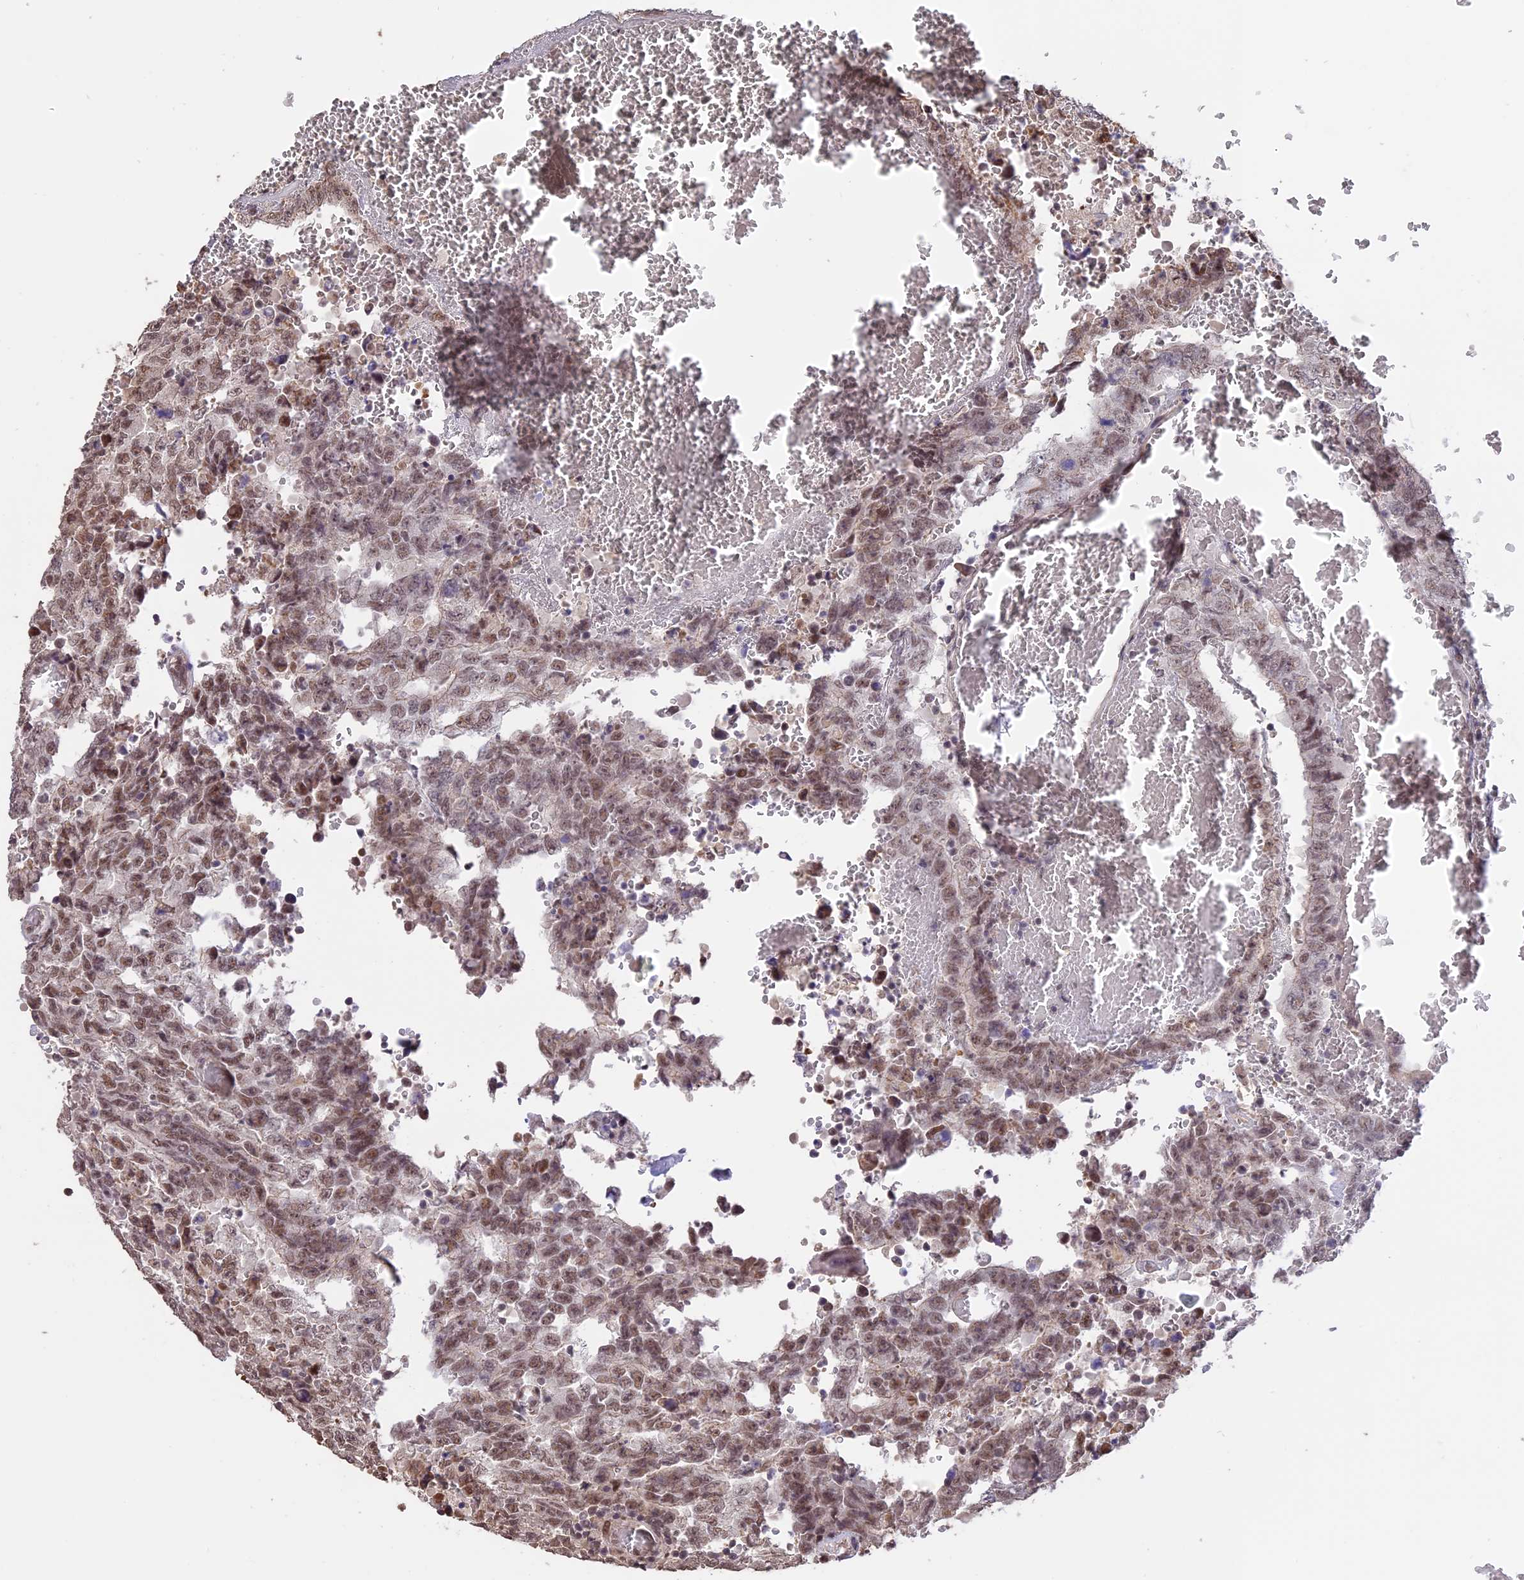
{"staining": {"intensity": "moderate", "quantity": ">75%", "location": "nuclear"}, "tissue": "testis cancer", "cell_type": "Tumor cells", "image_type": "cancer", "snomed": [{"axis": "morphology", "description": "Carcinoma, Embryonal, NOS"}, {"axis": "topography", "description": "Testis"}], "caption": "Protein expression analysis of human testis cancer (embryonal carcinoma) reveals moderate nuclear staining in about >75% of tumor cells.", "gene": "TIGD7", "patient": {"sex": "male", "age": 26}}